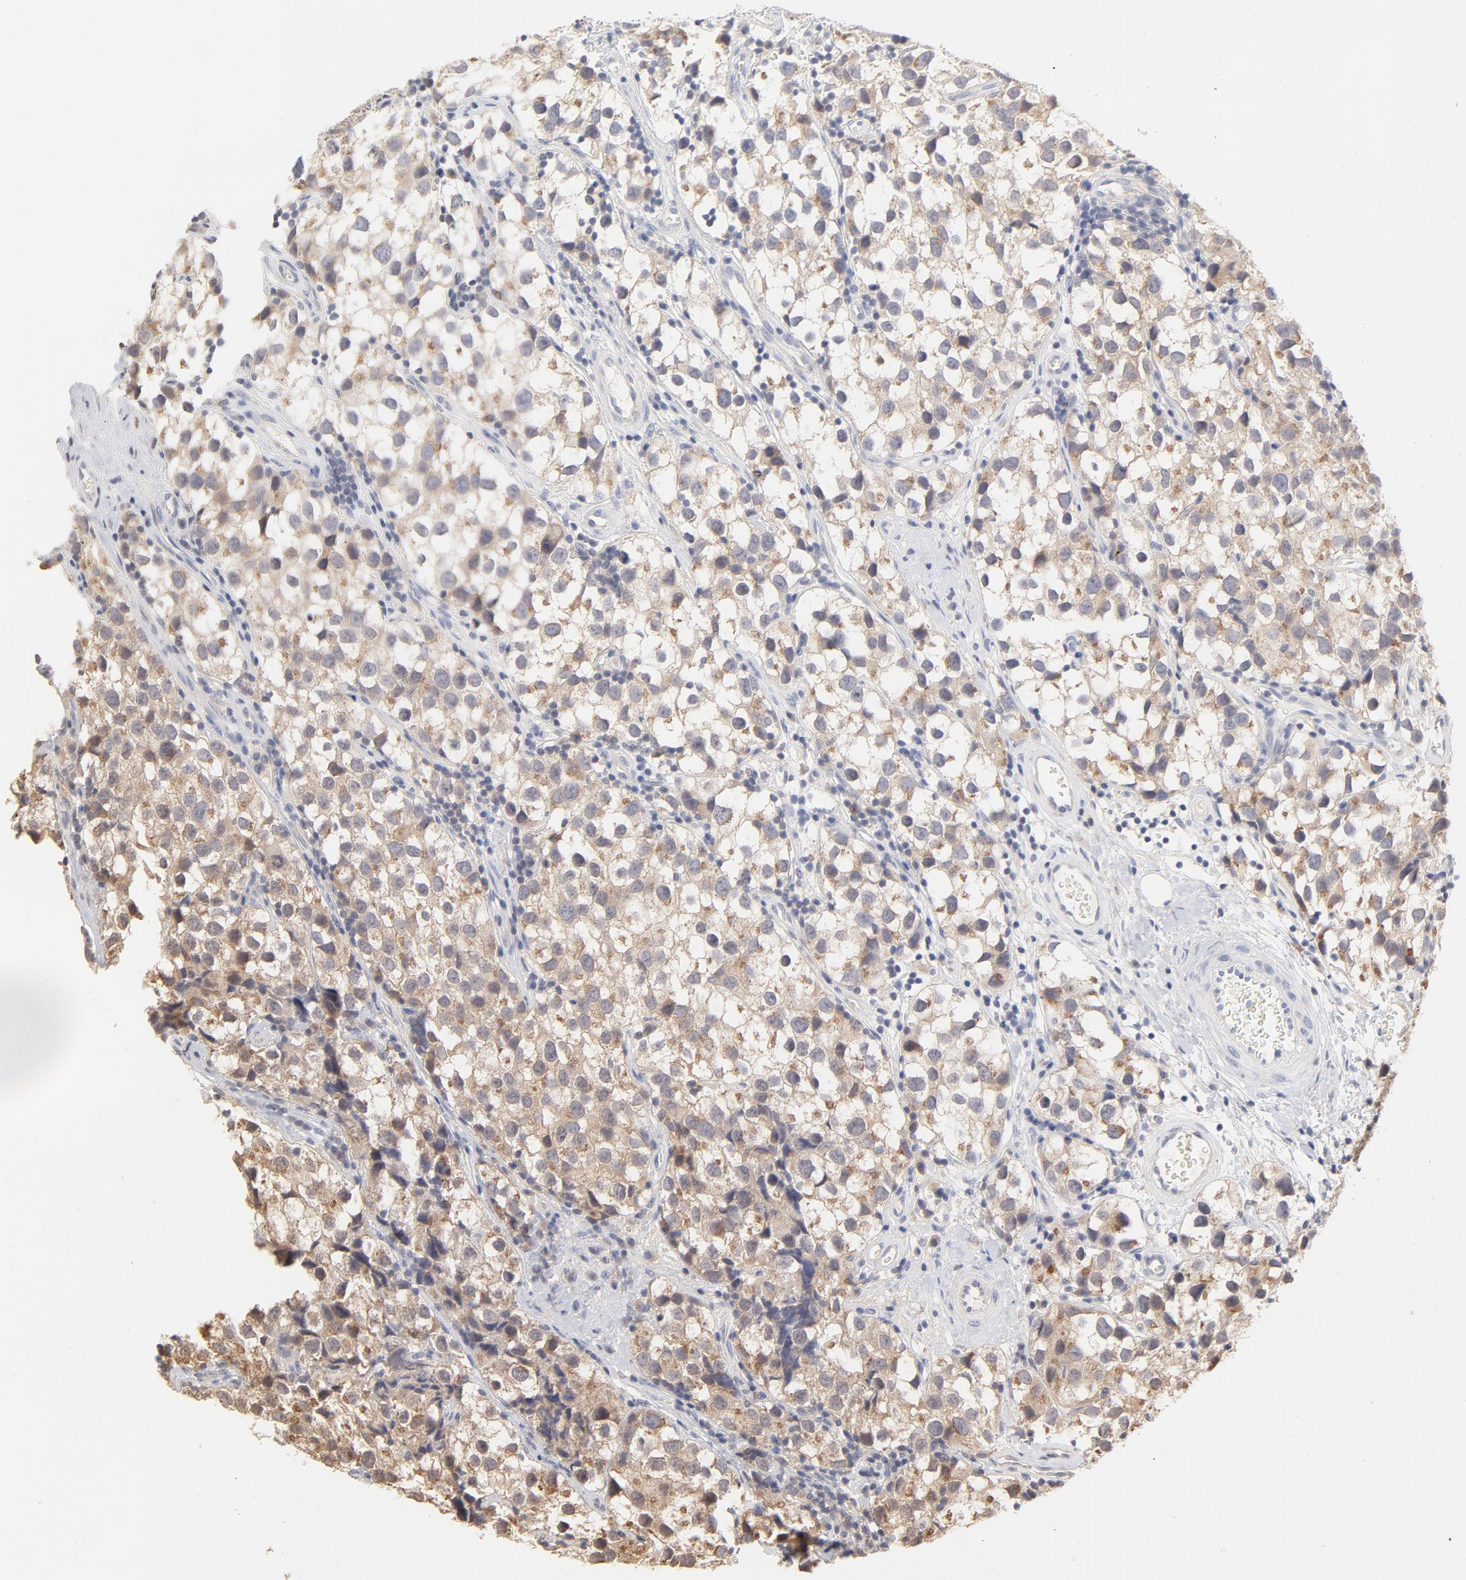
{"staining": {"intensity": "weak", "quantity": ">75%", "location": "cytoplasmic/membranous"}, "tissue": "testis cancer", "cell_type": "Tumor cells", "image_type": "cancer", "snomed": [{"axis": "morphology", "description": "Seminoma, NOS"}, {"axis": "topography", "description": "Testis"}], "caption": "This photomicrograph displays testis cancer (seminoma) stained with IHC to label a protein in brown. The cytoplasmic/membranous of tumor cells show weak positivity for the protein. Nuclei are counter-stained blue.", "gene": "SETD3", "patient": {"sex": "male", "age": 39}}